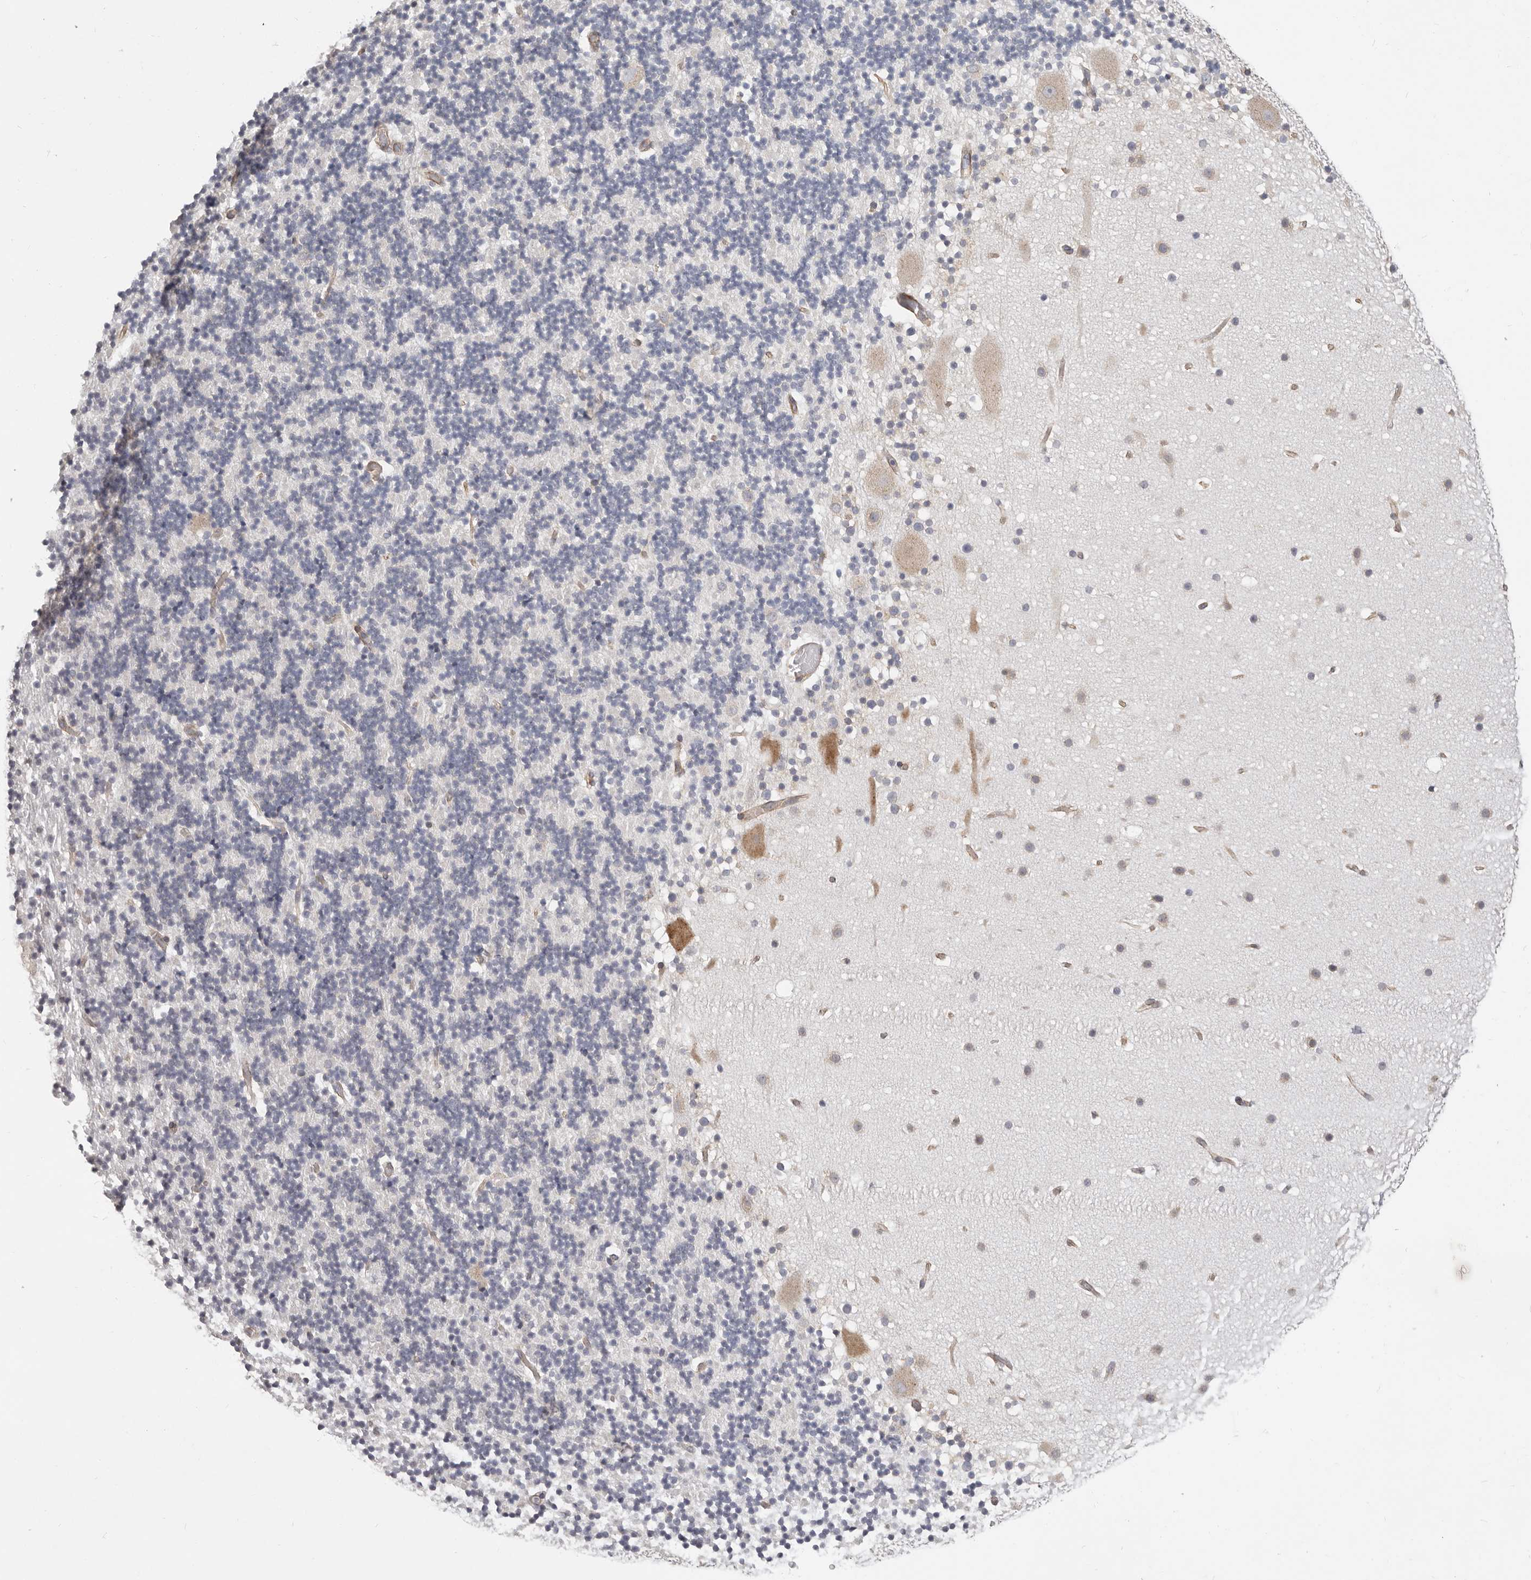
{"staining": {"intensity": "weak", "quantity": ">75%", "location": "cytoplasmic/membranous"}, "tissue": "cerebellum", "cell_type": "Cells in granular layer", "image_type": "normal", "snomed": [{"axis": "morphology", "description": "Normal tissue, NOS"}, {"axis": "topography", "description": "Cerebellum"}], "caption": "Protein positivity by immunohistochemistry (IHC) reveals weak cytoplasmic/membranous positivity in approximately >75% of cells in granular layer in normal cerebellum. The staining is performed using DAB brown chromogen to label protein expression. The nuclei are counter-stained blue using hematoxylin.", "gene": "RABAC1", "patient": {"sex": "male", "age": 57}}